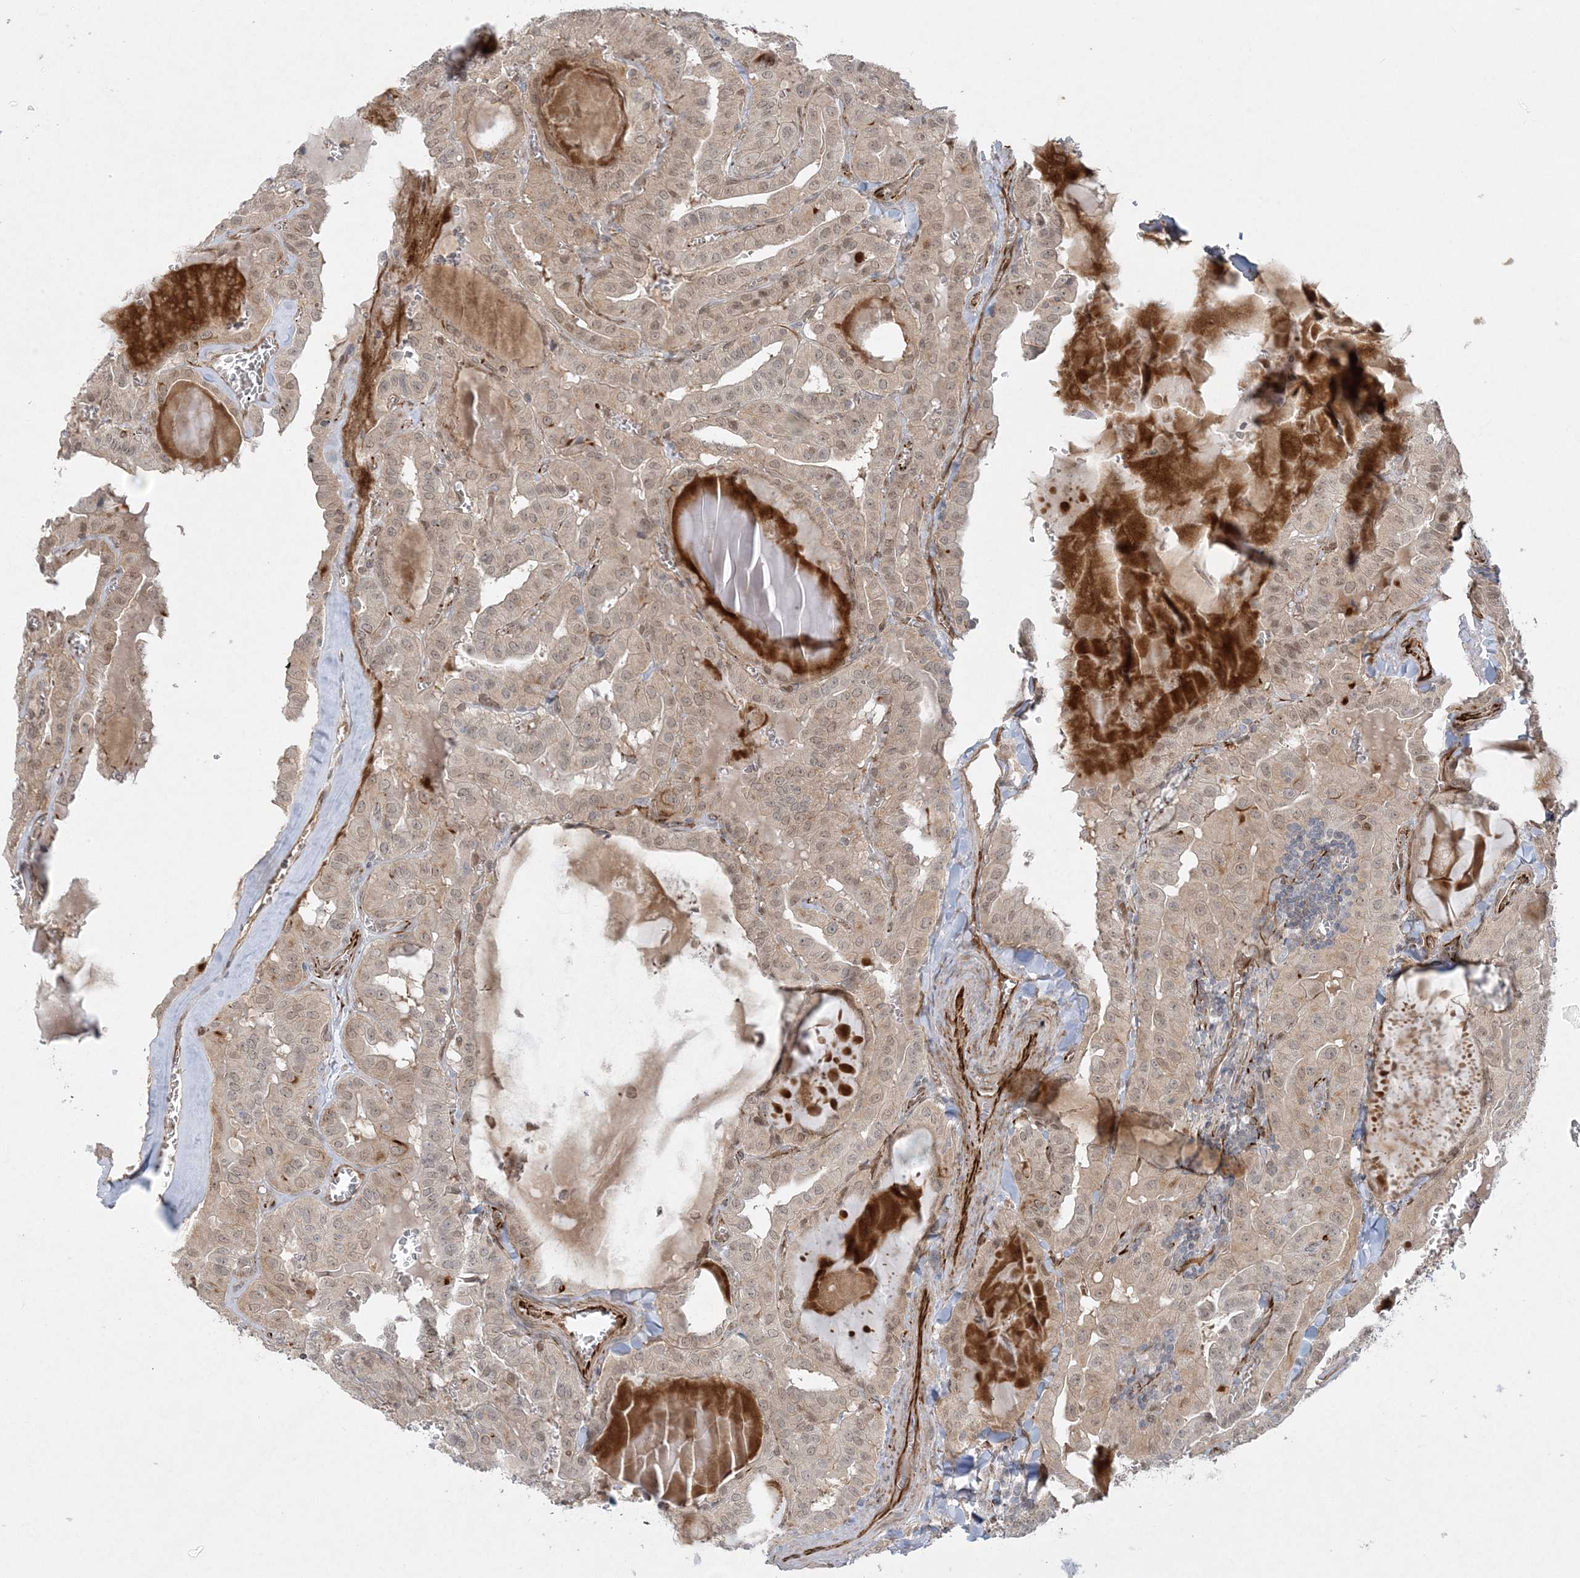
{"staining": {"intensity": "moderate", "quantity": ">75%", "location": "cytoplasmic/membranous,nuclear"}, "tissue": "thyroid cancer", "cell_type": "Tumor cells", "image_type": "cancer", "snomed": [{"axis": "morphology", "description": "Papillary adenocarcinoma, NOS"}, {"axis": "topography", "description": "Thyroid gland"}], "caption": "Protein expression analysis of thyroid cancer demonstrates moderate cytoplasmic/membranous and nuclear positivity in approximately >75% of tumor cells.", "gene": "INPP1", "patient": {"sex": "male", "age": 52}}